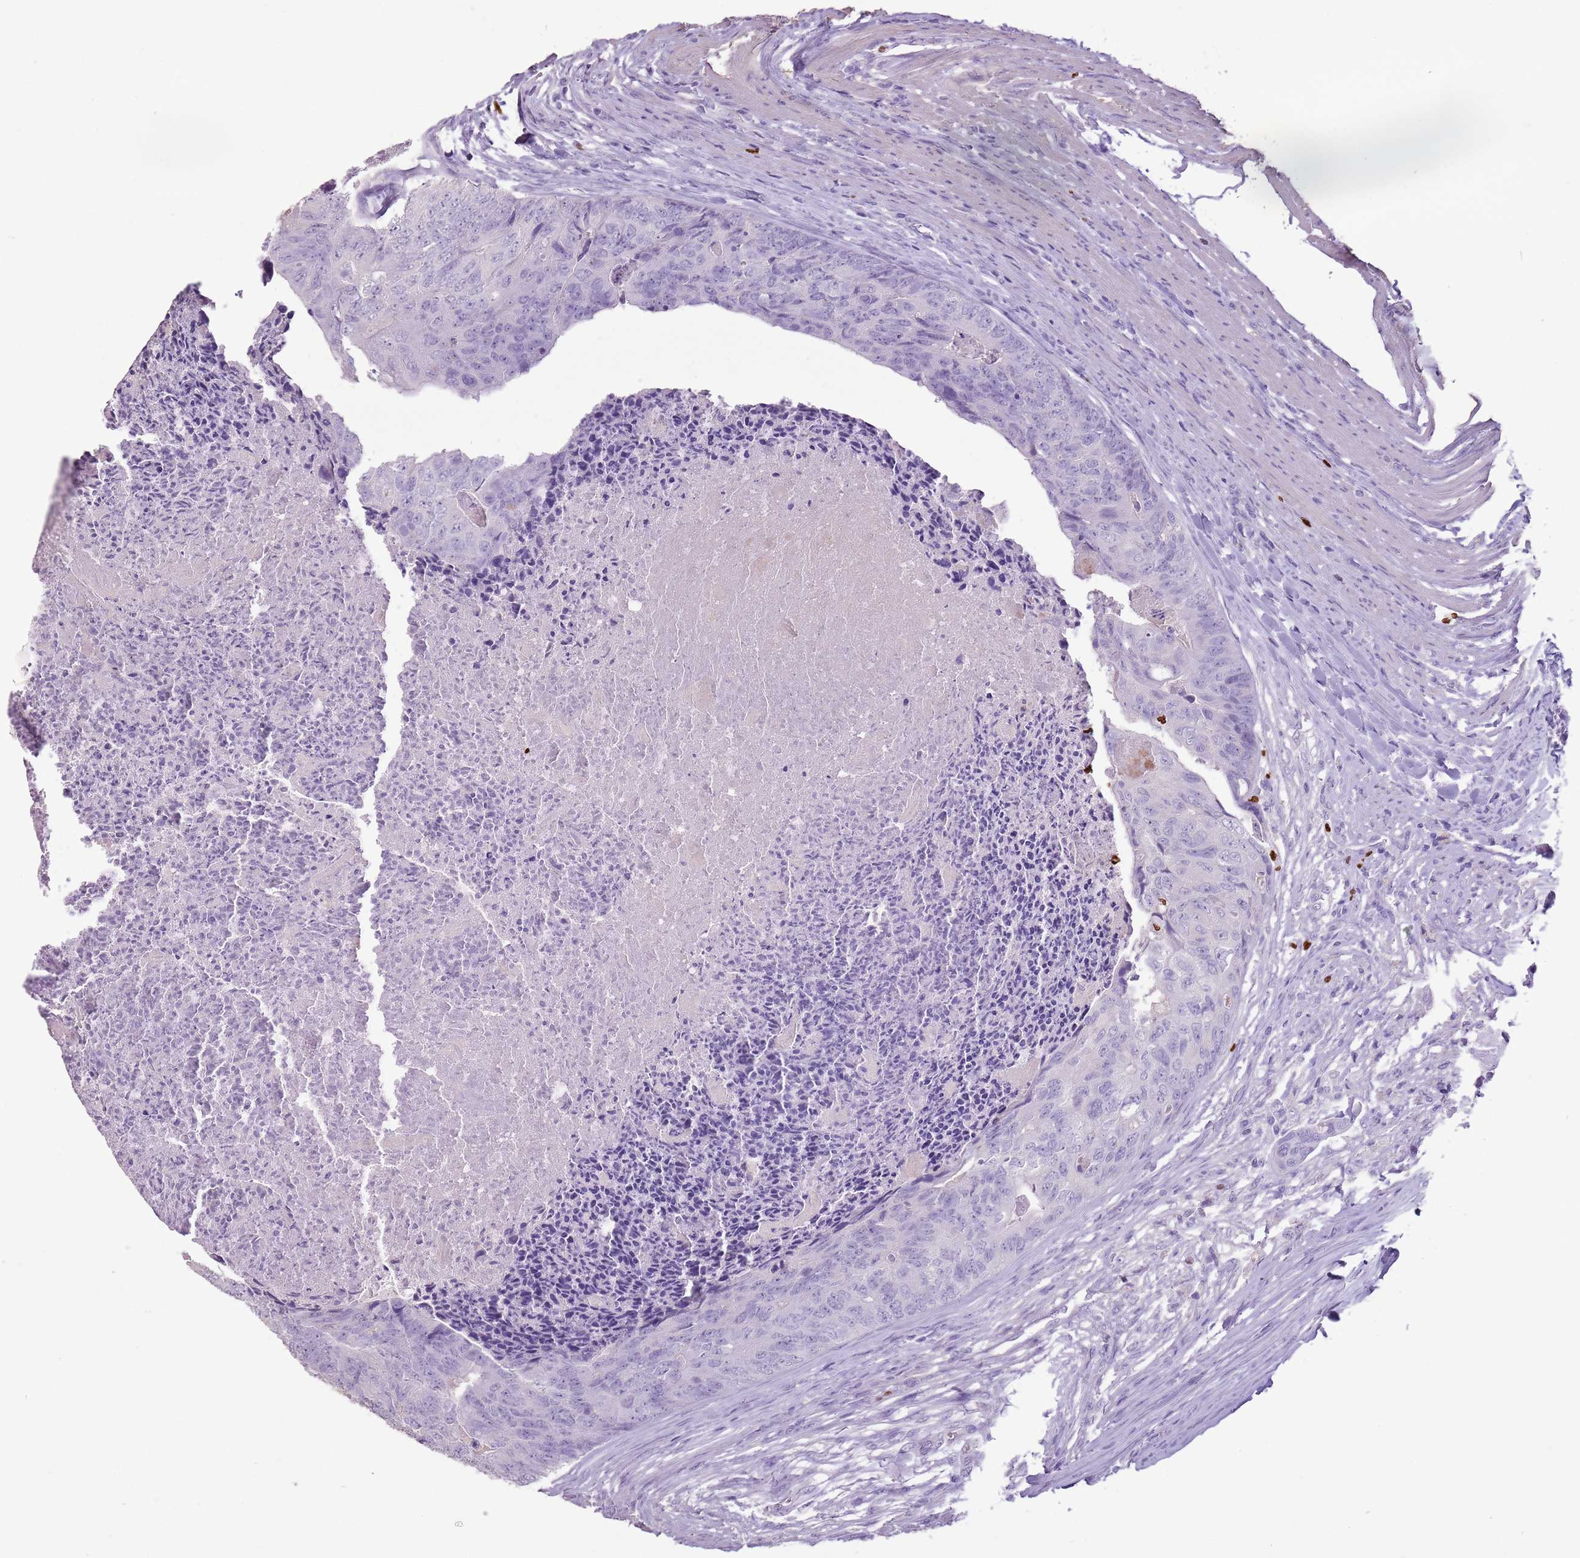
{"staining": {"intensity": "negative", "quantity": "none", "location": "none"}, "tissue": "colorectal cancer", "cell_type": "Tumor cells", "image_type": "cancer", "snomed": [{"axis": "morphology", "description": "Adenocarcinoma, NOS"}, {"axis": "topography", "description": "Colon"}], "caption": "High power microscopy histopathology image of an IHC image of colorectal cancer (adenocarcinoma), revealing no significant expression in tumor cells.", "gene": "CELF6", "patient": {"sex": "female", "age": 67}}